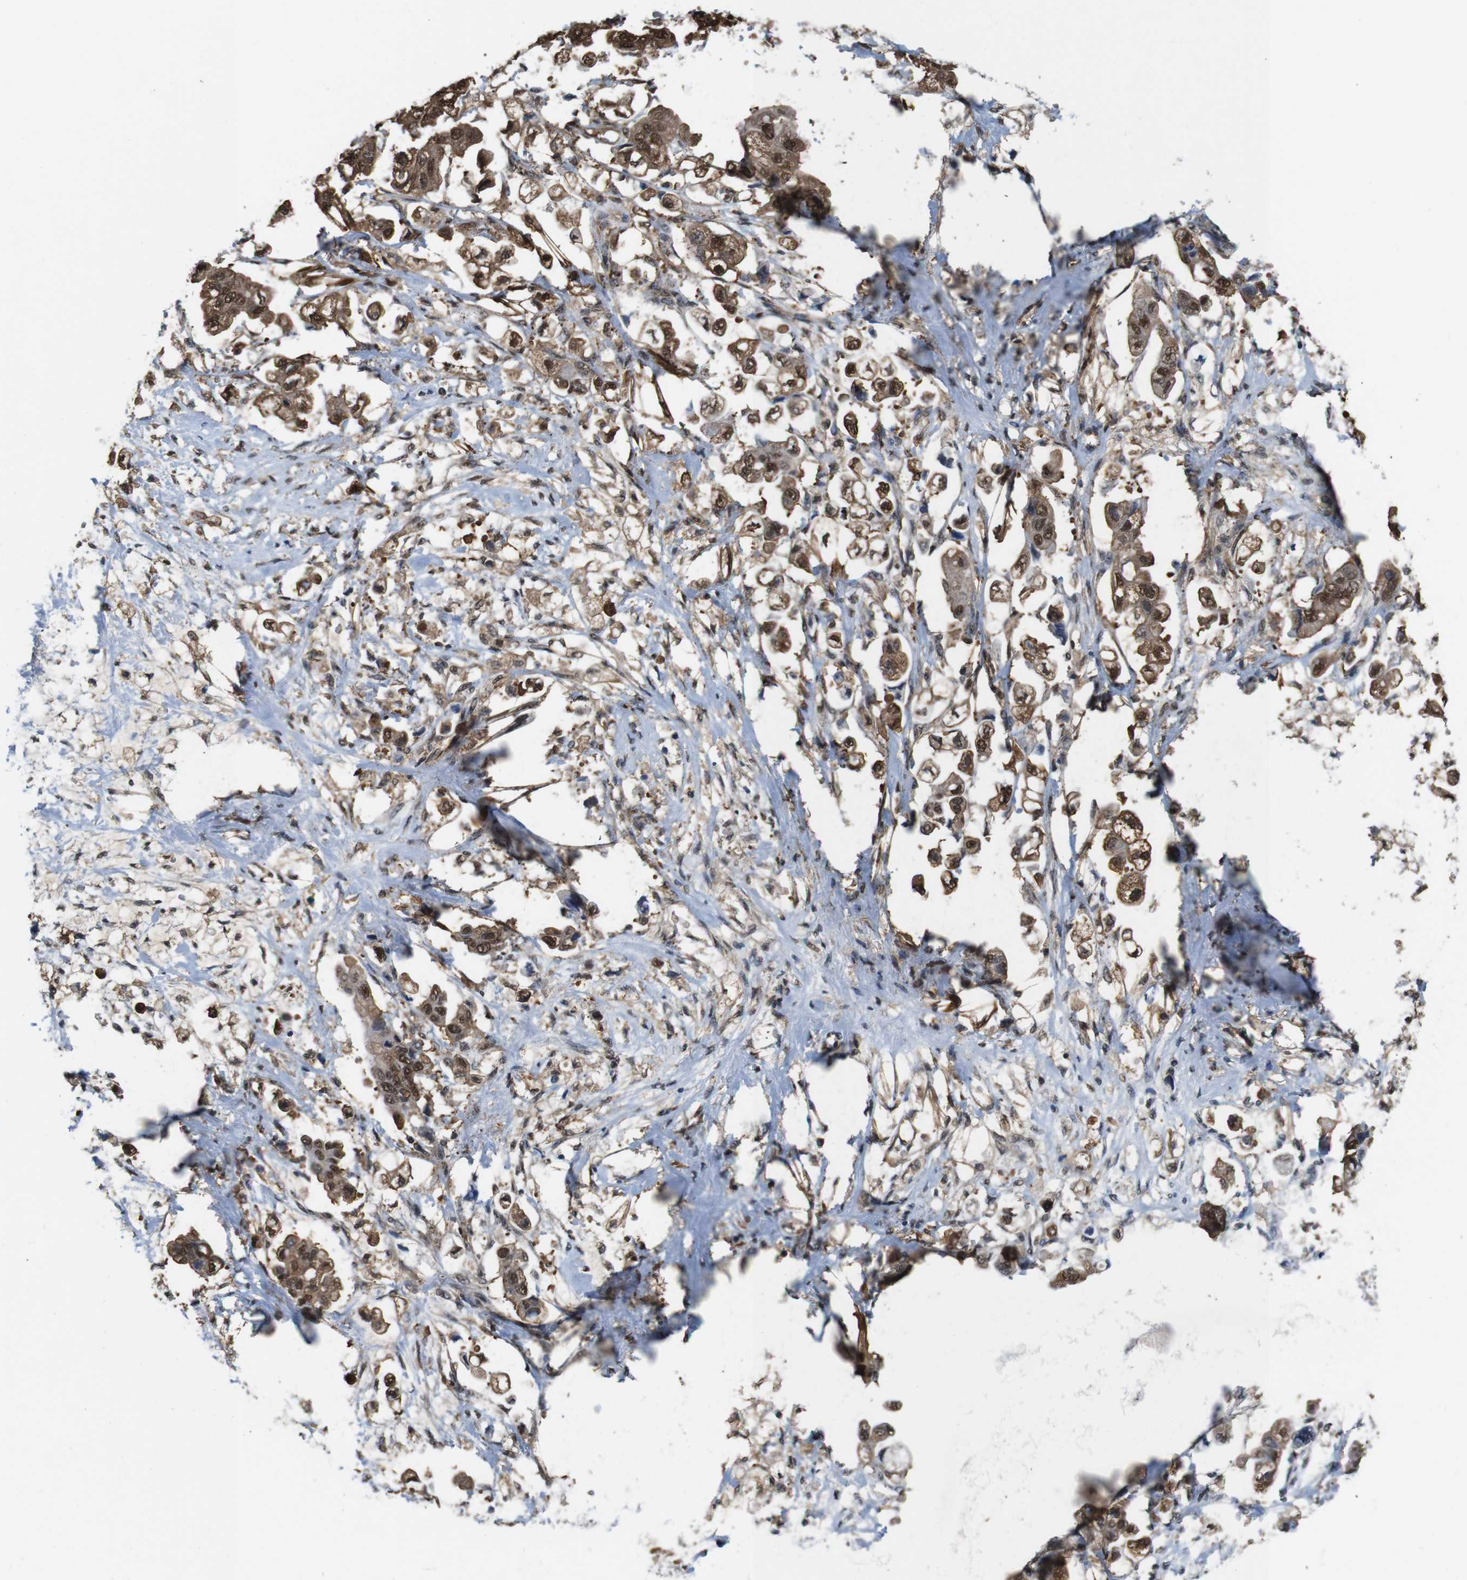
{"staining": {"intensity": "moderate", "quantity": ">75%", "location": "cytoplasmic/membranous,nuclear"}, "tissue": "stomach cancer", "cell_type": "Tumor cells", "image_type": "cancer", "snomed": [{"axis": "morphology", "description": "Adenocarcinoma, NOS"}, {"axis": "topography", "description": "Stomach"}], "caption": "A high-resolution histopathology image shows immunohistochemistry (IHC) staining of adenocarcinoma (stomach), which reveals moderate cytoplasmic/membranous and nuclear positivity in approximately >75% of tumor cells.", "gene": "YWHAG", "patient": {"sex": "male", "age": 62}}